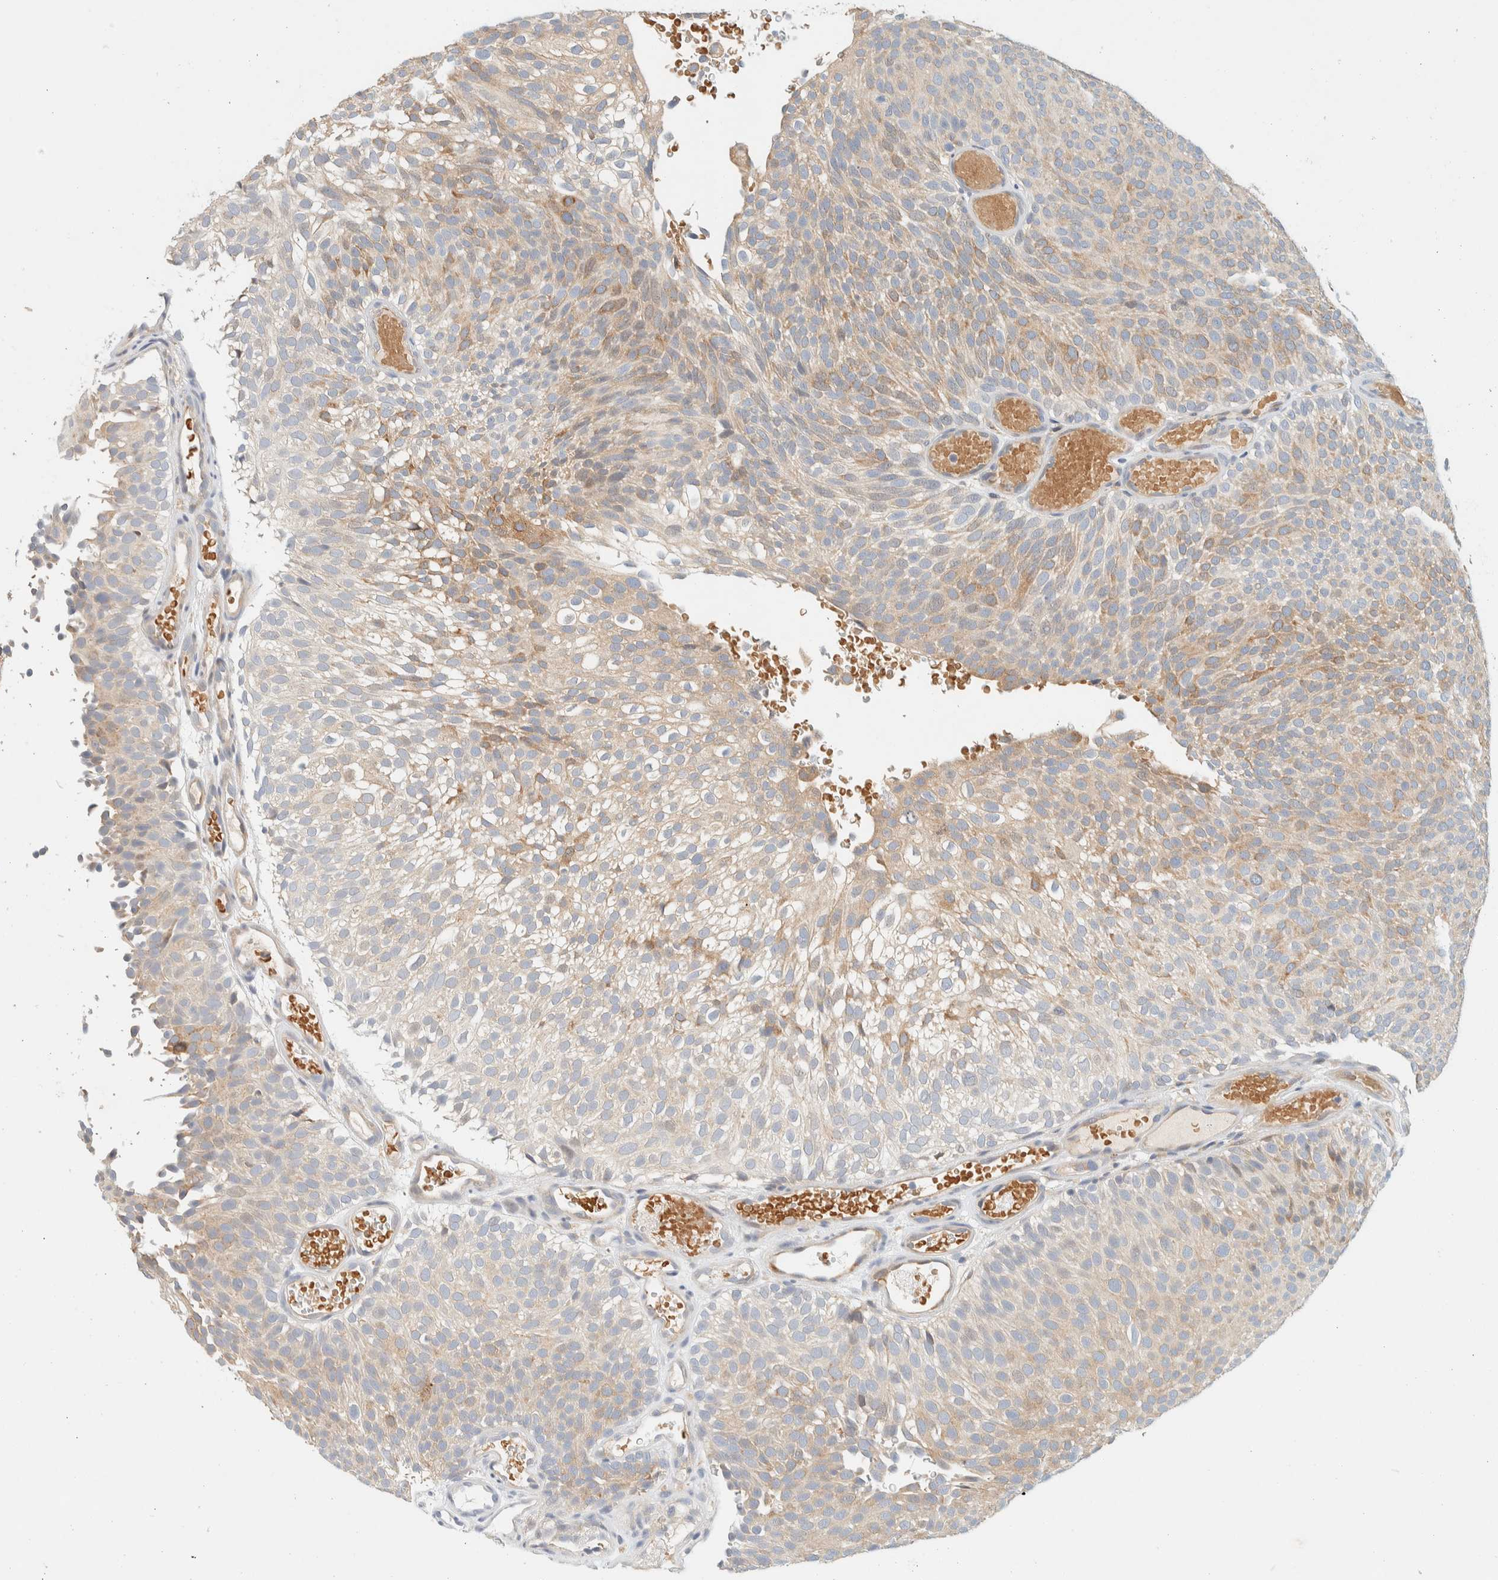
{"staining": {"intensity": "weak", "quantity": ">75%", "location": "cytoplasmic/membranous"}, "tissue": "urothelial cancer", "cell_type": "Tumor cells", "image_type": "cancer", "snomed": [{"axis": "morphology", "description": "Urothelial carcinoma, Low grade"}, {"axis": "topography", "description": "Urinary bladder"}], "caption": "Urothelial carcinoma (low-grade) stained with a protein marker reveals weak staining in tumor cells.", "gene": "SUMF2", "patient": {"sex": "male", "age": 78}}